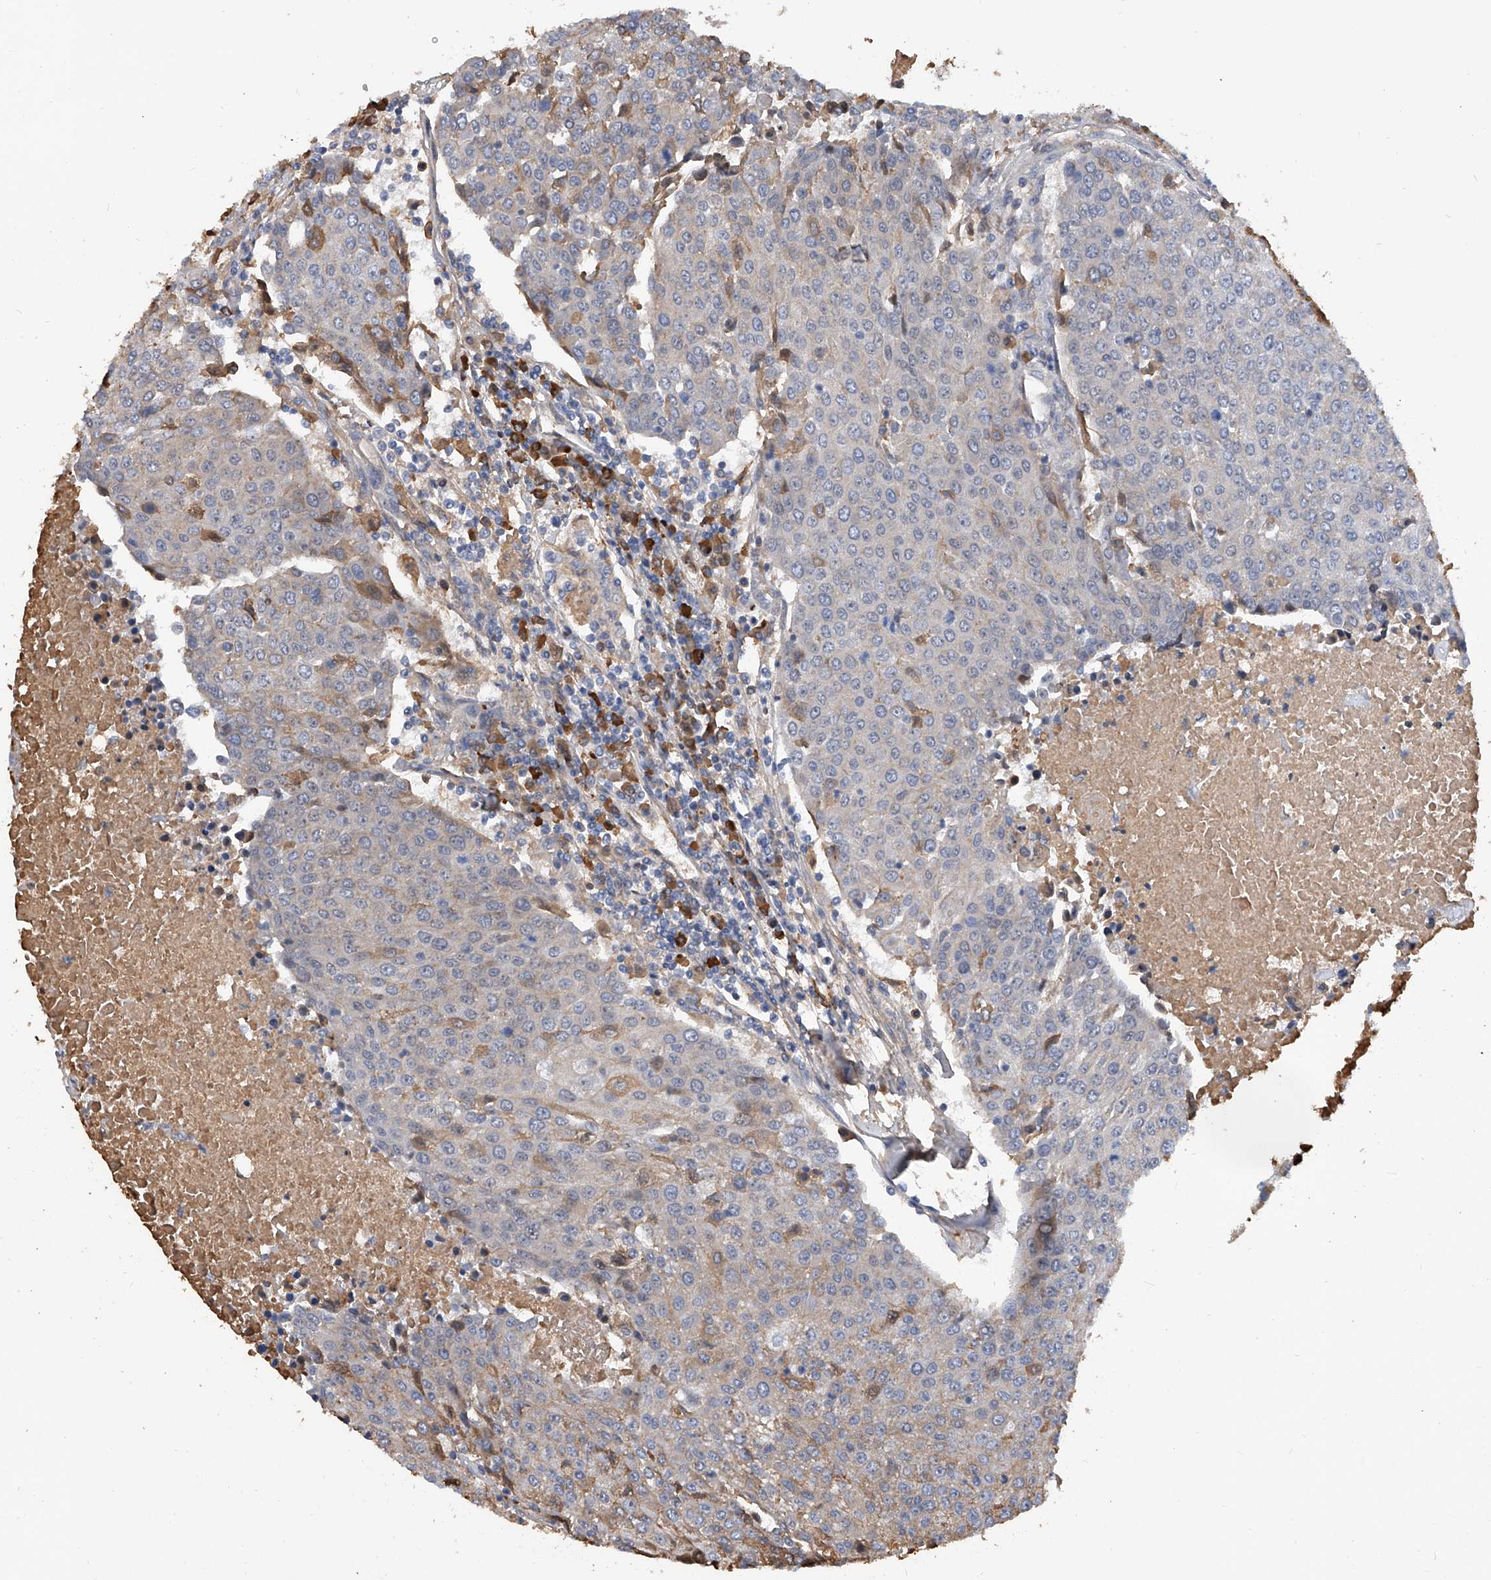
{"staining": {"intensity": "moderate", "quantity": "<25%", "location": "cytoplasmic/membranous"}, "tissue": "urothelial cancer", "cell_type": "Tumor cells", "image_type": "cancer", "snomed": [{"axis": "morphology", "description": "Urothelial carcinoma, High grade"}, {"axis": "topography", "description": "Urinary bladder"}], "caption": "High-power microscopy captured an immunohistochemistry histopathology image of high-grade urothelial carcinoma, revealing moderate cytoplasmic/membranous positivity in approximately <25% of tumor cells. Using DAB (brown) and hematoxylin (blue) stains, captured at high magnification using brightfield microscopy.", "gene": "ZNF25", "patient": {"sex": "female", "age": 85}}